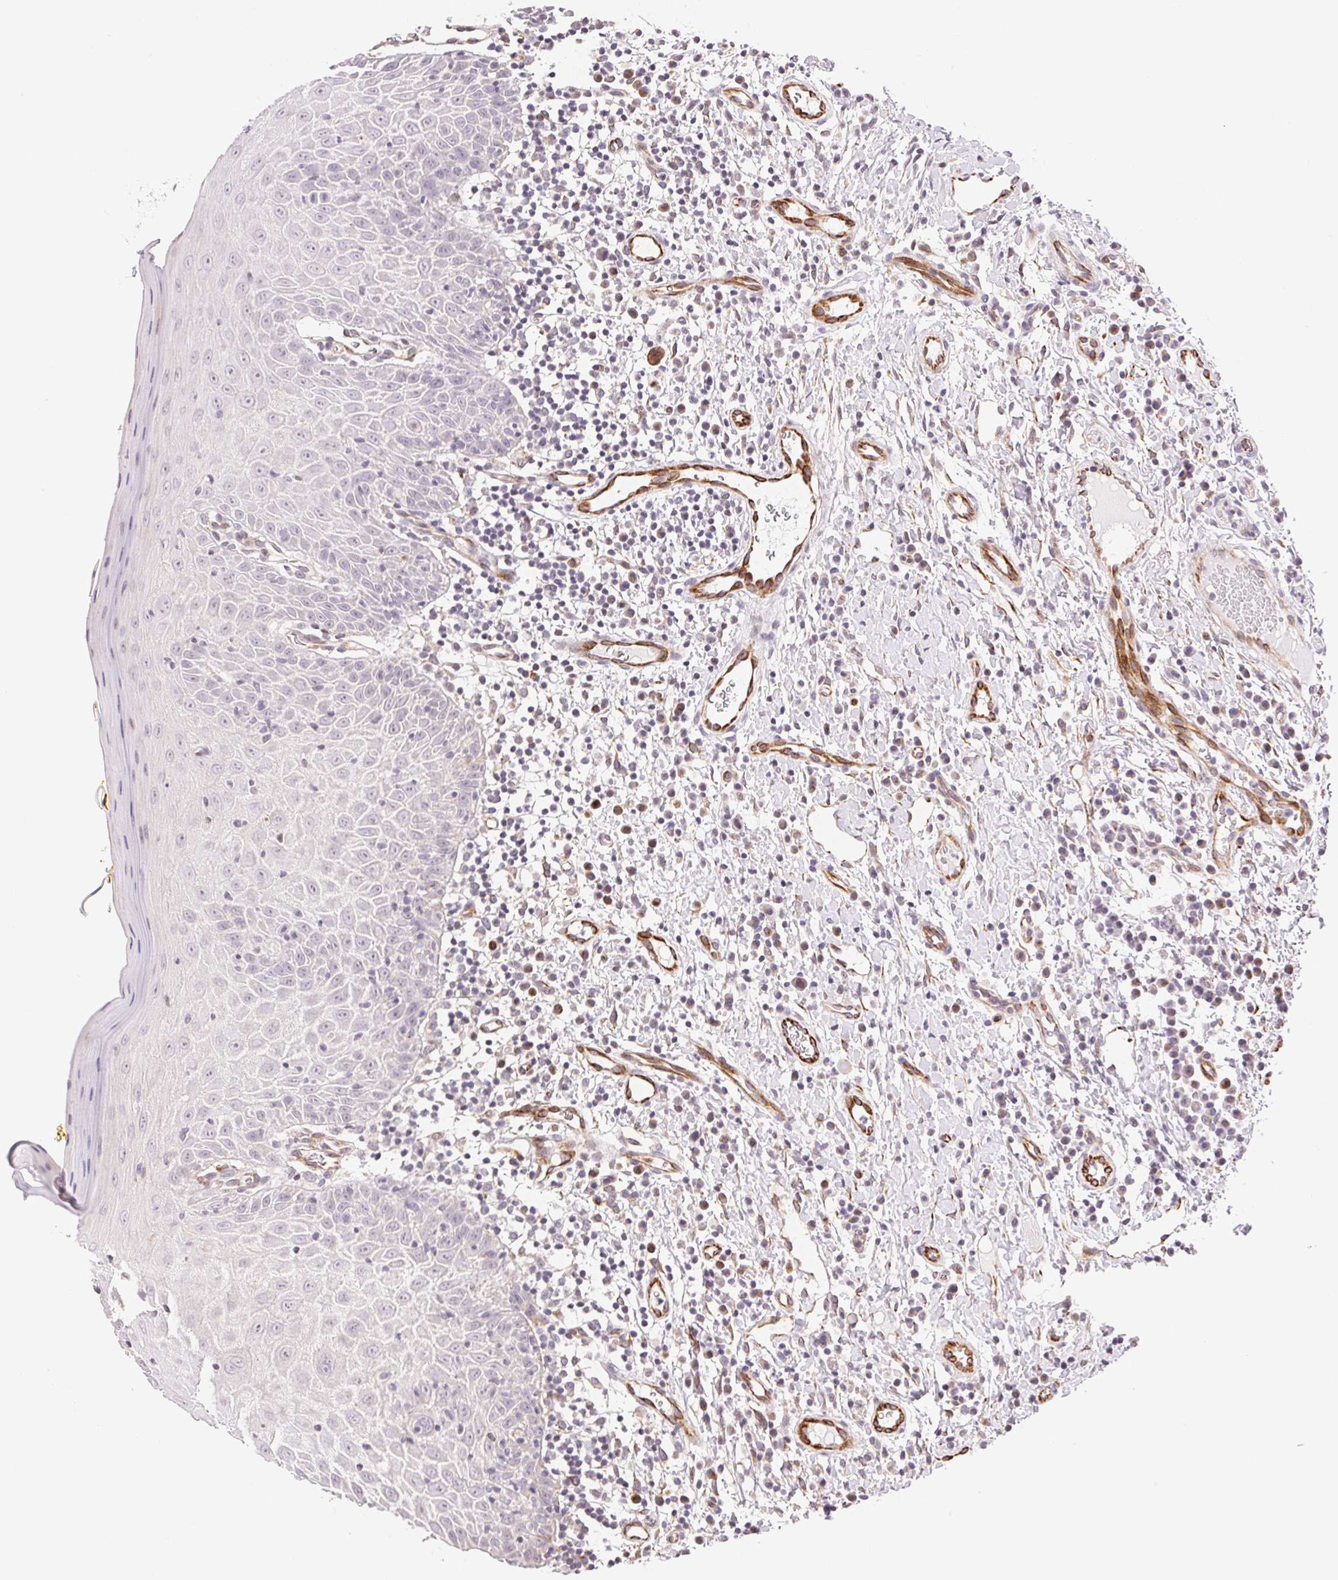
{"staining": {"intensity": "negative", "quantity": "none", "location": "none"}, "tissue": "oral mucosa", "cell_type": "Squamous epithelial cells", "image_type": "normal", "snomed": [{"axis": "morphology", "description": "Normal tissue, NOS"}, {"axis": "topography", "description": "Oral tissue"}, {"axis": "topography", "description": "Tounge, NOS"}], "caption": "A high-resolution image shows immunohistochemistry (IHC) staining of normal oral mucosa, which displays no significant expression in squamous epithelial cells.", "gene": "GYG2", "patient": {"sex": "female", "age": 58}}